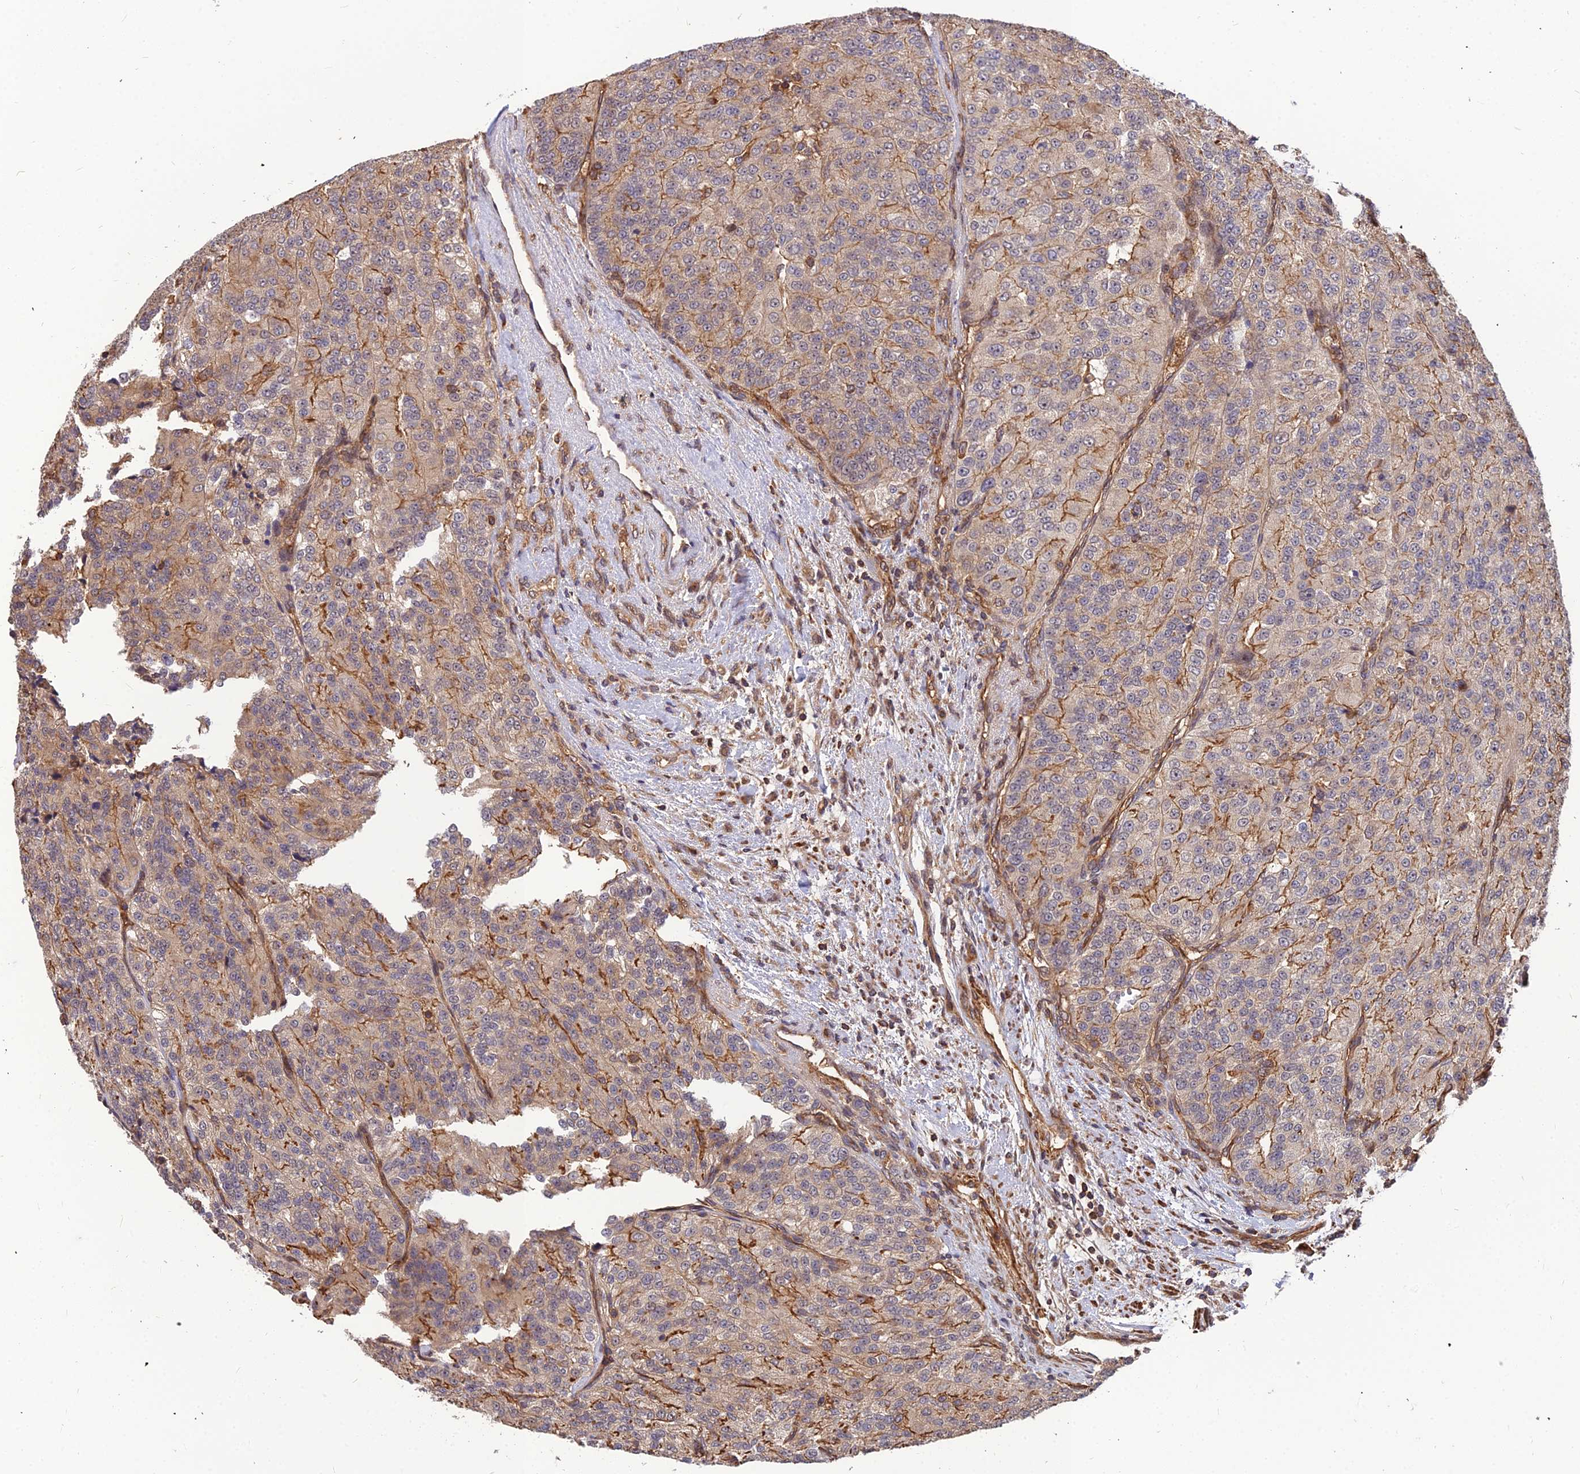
{"staining": {"intensity": "moderate", "quantity": "25%-75%", "location": "cytoplasmic/membranous"}, "tissue": "renal cancer", "cell_type": "Tumor cells", "image_type": "cancer", "snomed": [{"axis": "morphology", "description": "Adenocarcinoma, NOS"}, {"axis": "topography", "description": "Kidney"}], "caption": "Immunohistochemistry (IHC) micrograph of neoplastic tissue: human renal cancer (adenocarcinoma) stained using immunohistochemistry (IHC) exhibits medium levels of moderate protein expression localized specifically in the cytoplasmic/membranous of tumor cells, appearing as a cytoplasmic/membranous brown color.", "gene": "ZNF467", "patient": {"sex": "female", "age": 63}}